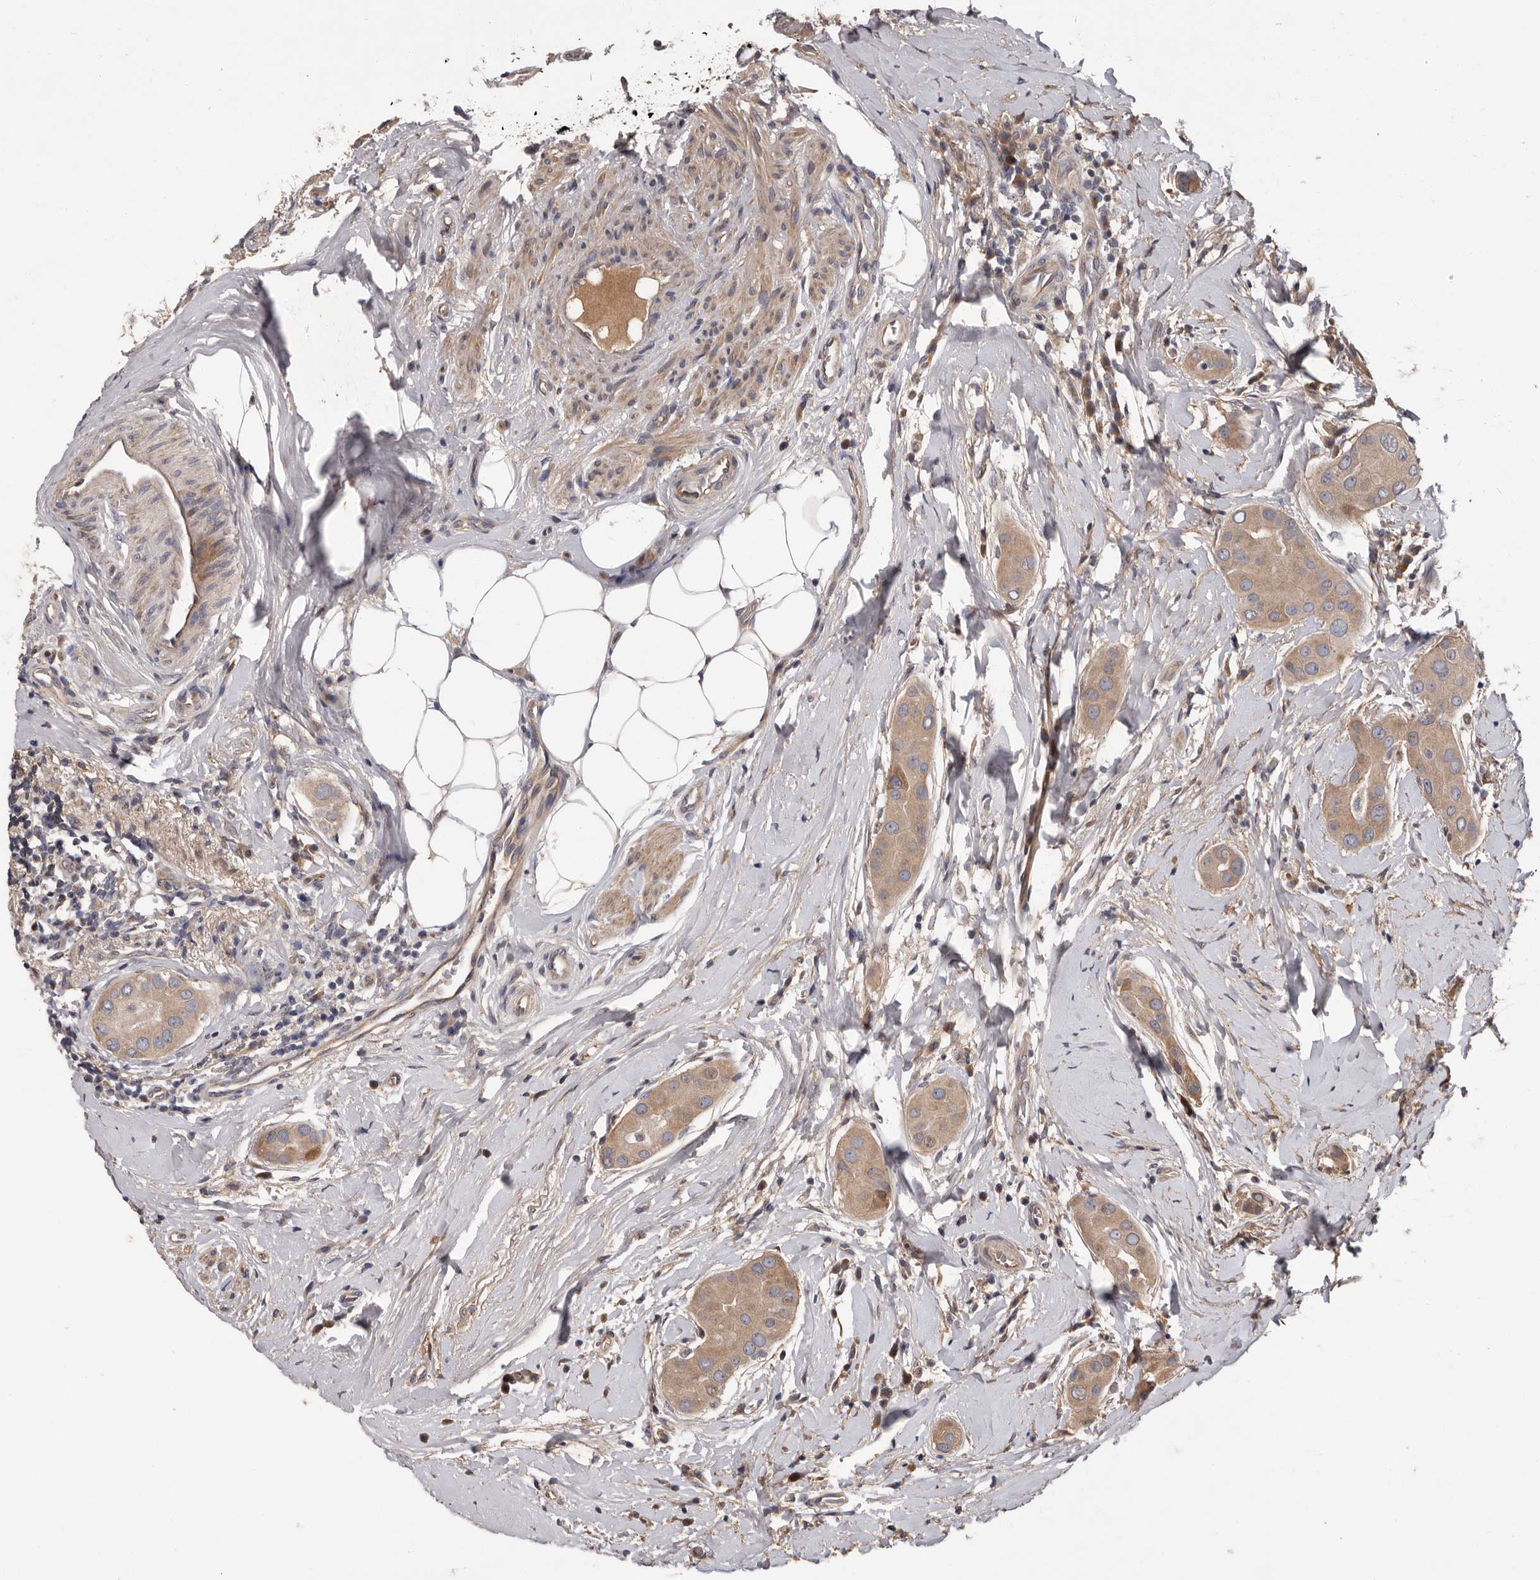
{"staining": {"intensity": "moderate", "quantity": ">75%", "location": "cytoplasmic/membranous"}, "tissue": "thyroid cancer", "cell_type": "Tumor cells", "image_type": "cancer", "snomed": [{"axis": "morphology", "description": "Papillary adenocarcinoma, NOS"}, {"axis": "topography", "description": "Thyroid gland"}], "caption": "High-power microscopy captured an immunohistochemistry image of thyroid cancer, revealing moderate cytoplasmic/membranous expression in approximately >75% of tumor cells. (DAB IHC, brown staining for protein, blue staining for nuclei).", "gene": "PRKD1", "patient": {"sex": "male", "age": 33}}